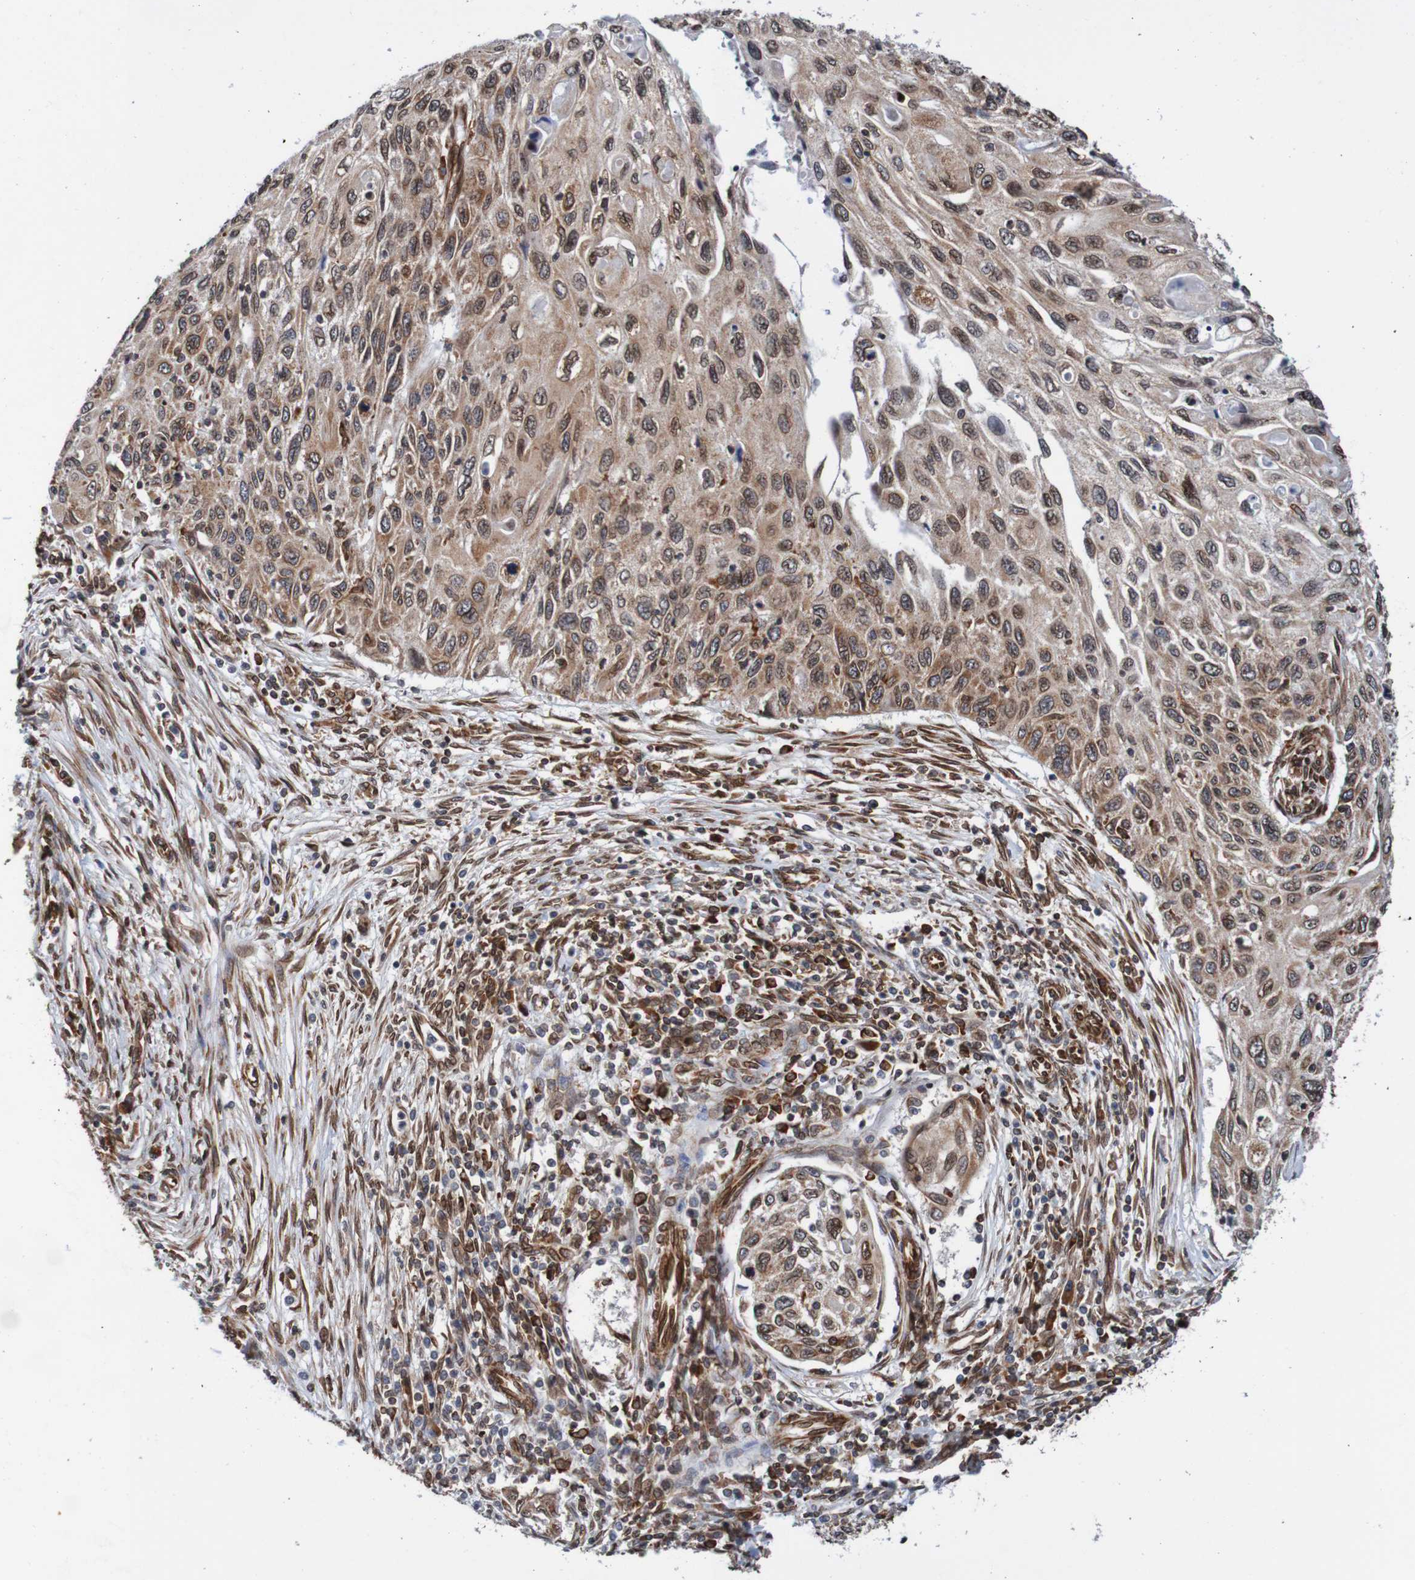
{"staining": {"intensity": "moderate", "quantity": ">75%", "location": "cytoplasmic/membranous,nuclear"}, "tissue": "cervical cancer", "cell_type": "Tumor cells", "image_type": "cancer", "snomed": [{"axis": "morphology", "description": "Squamous cell carcinoma, NOS"}, {"axis": "topography", "description": "Cervix"}], "caption": "Squamous cell carcinoma (cervical) stained with a protein marker exhibits moderate staining in tumor cells.", "gene": "TMEM109", "patient": {"sex": "female", "age": 70}}